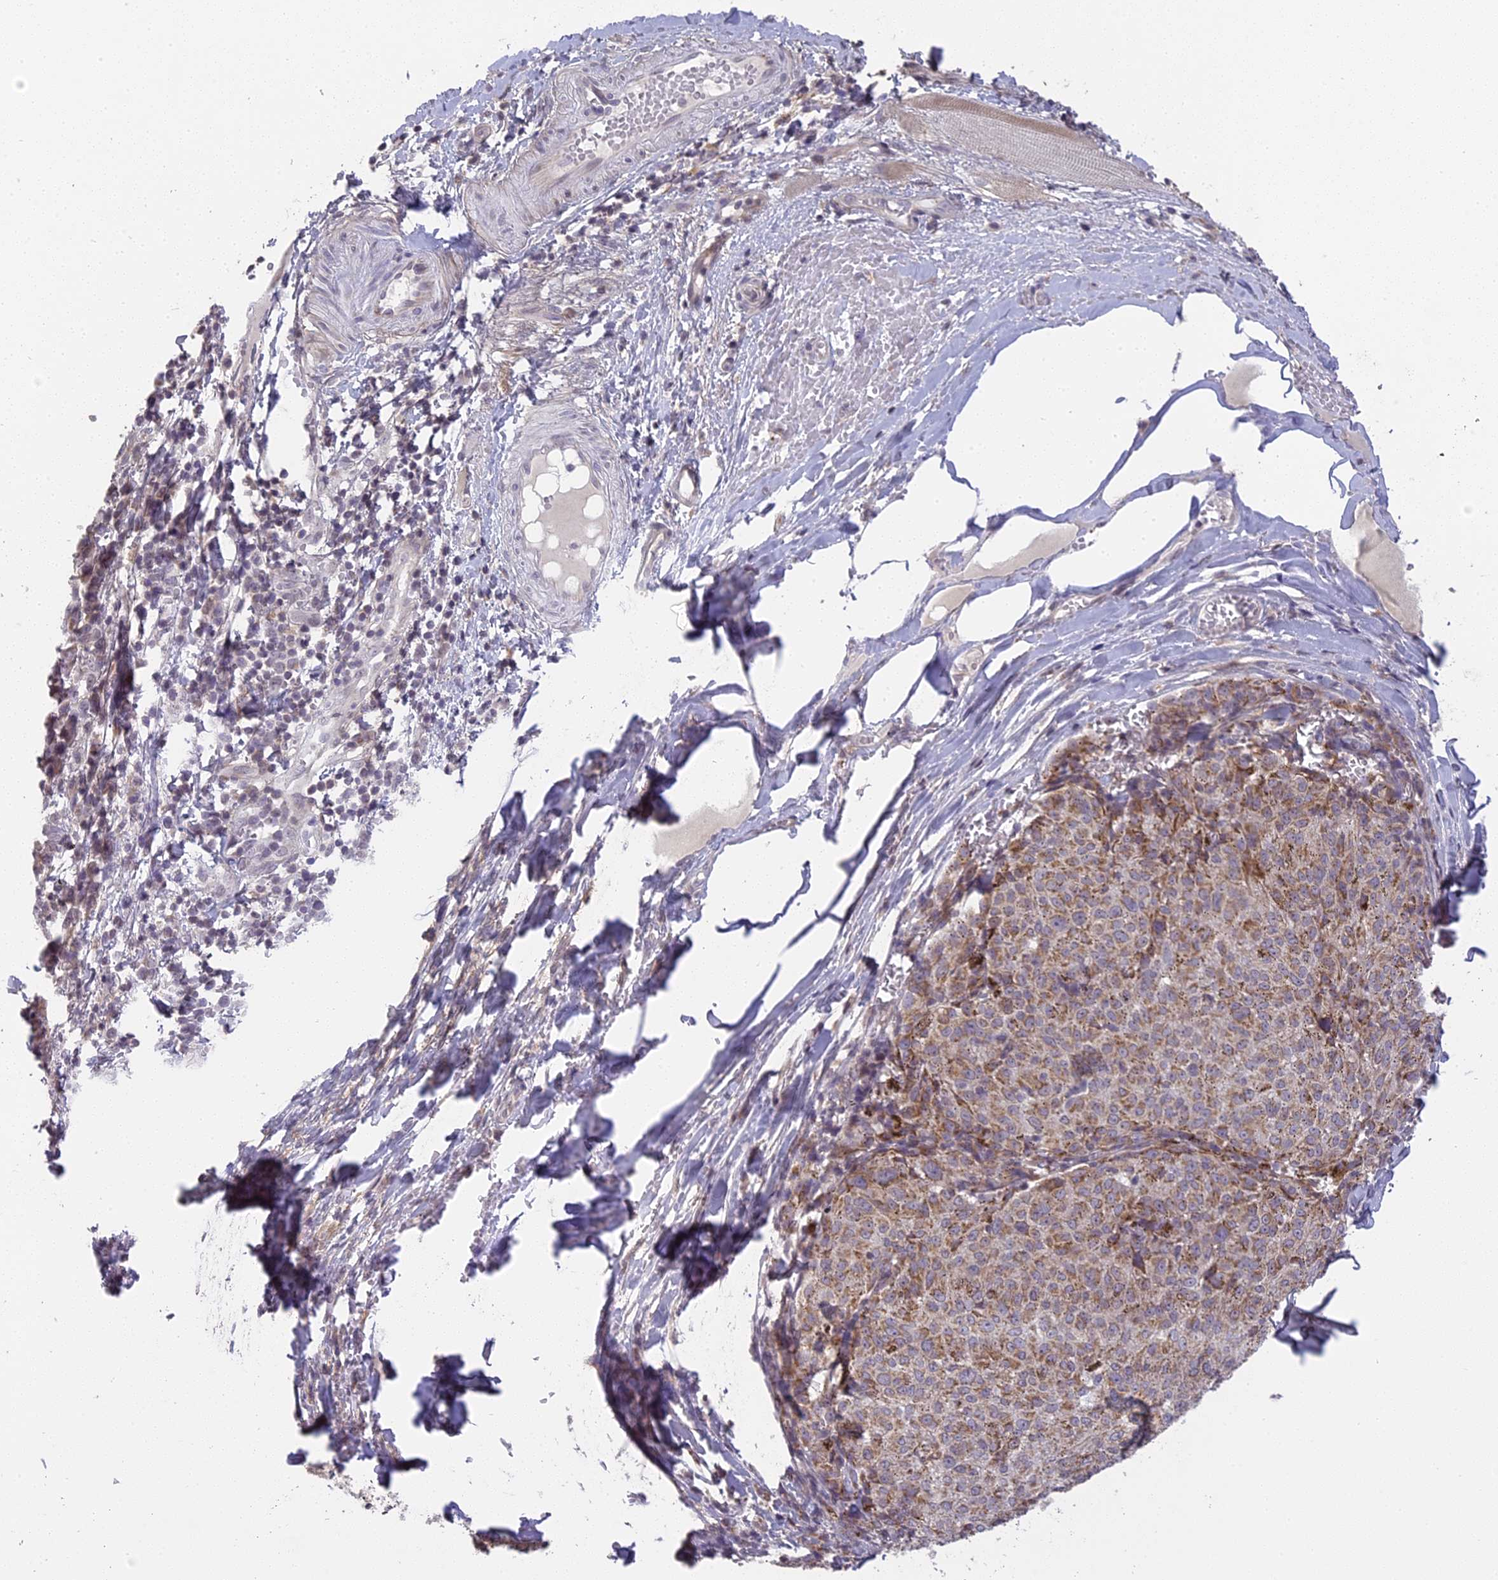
{"staining": {"intensity": "weak", "quantity": ">75%", "location": "cytoplasmic/membranous"}, "tissue": "melanoma", "cell_type": "Tumor cells", "image_type": "cancer", "snomed": [{"axis": "morphology", "description": "Malignant melanoma, NOS"}, {"axis": "topography", "description": "Skin"}], "caption": "High-power microscopy captured an immunohistochemistry (IHC) histopathology image of melanoma, revealing weak cytoplasmic/membranous positivity in approximately >75% of tumor cells. (Brightfield microscopy of DAB IHC at high magnification).", "gene": "ERG28", "patient": {"sex": "female", "age": 72}}